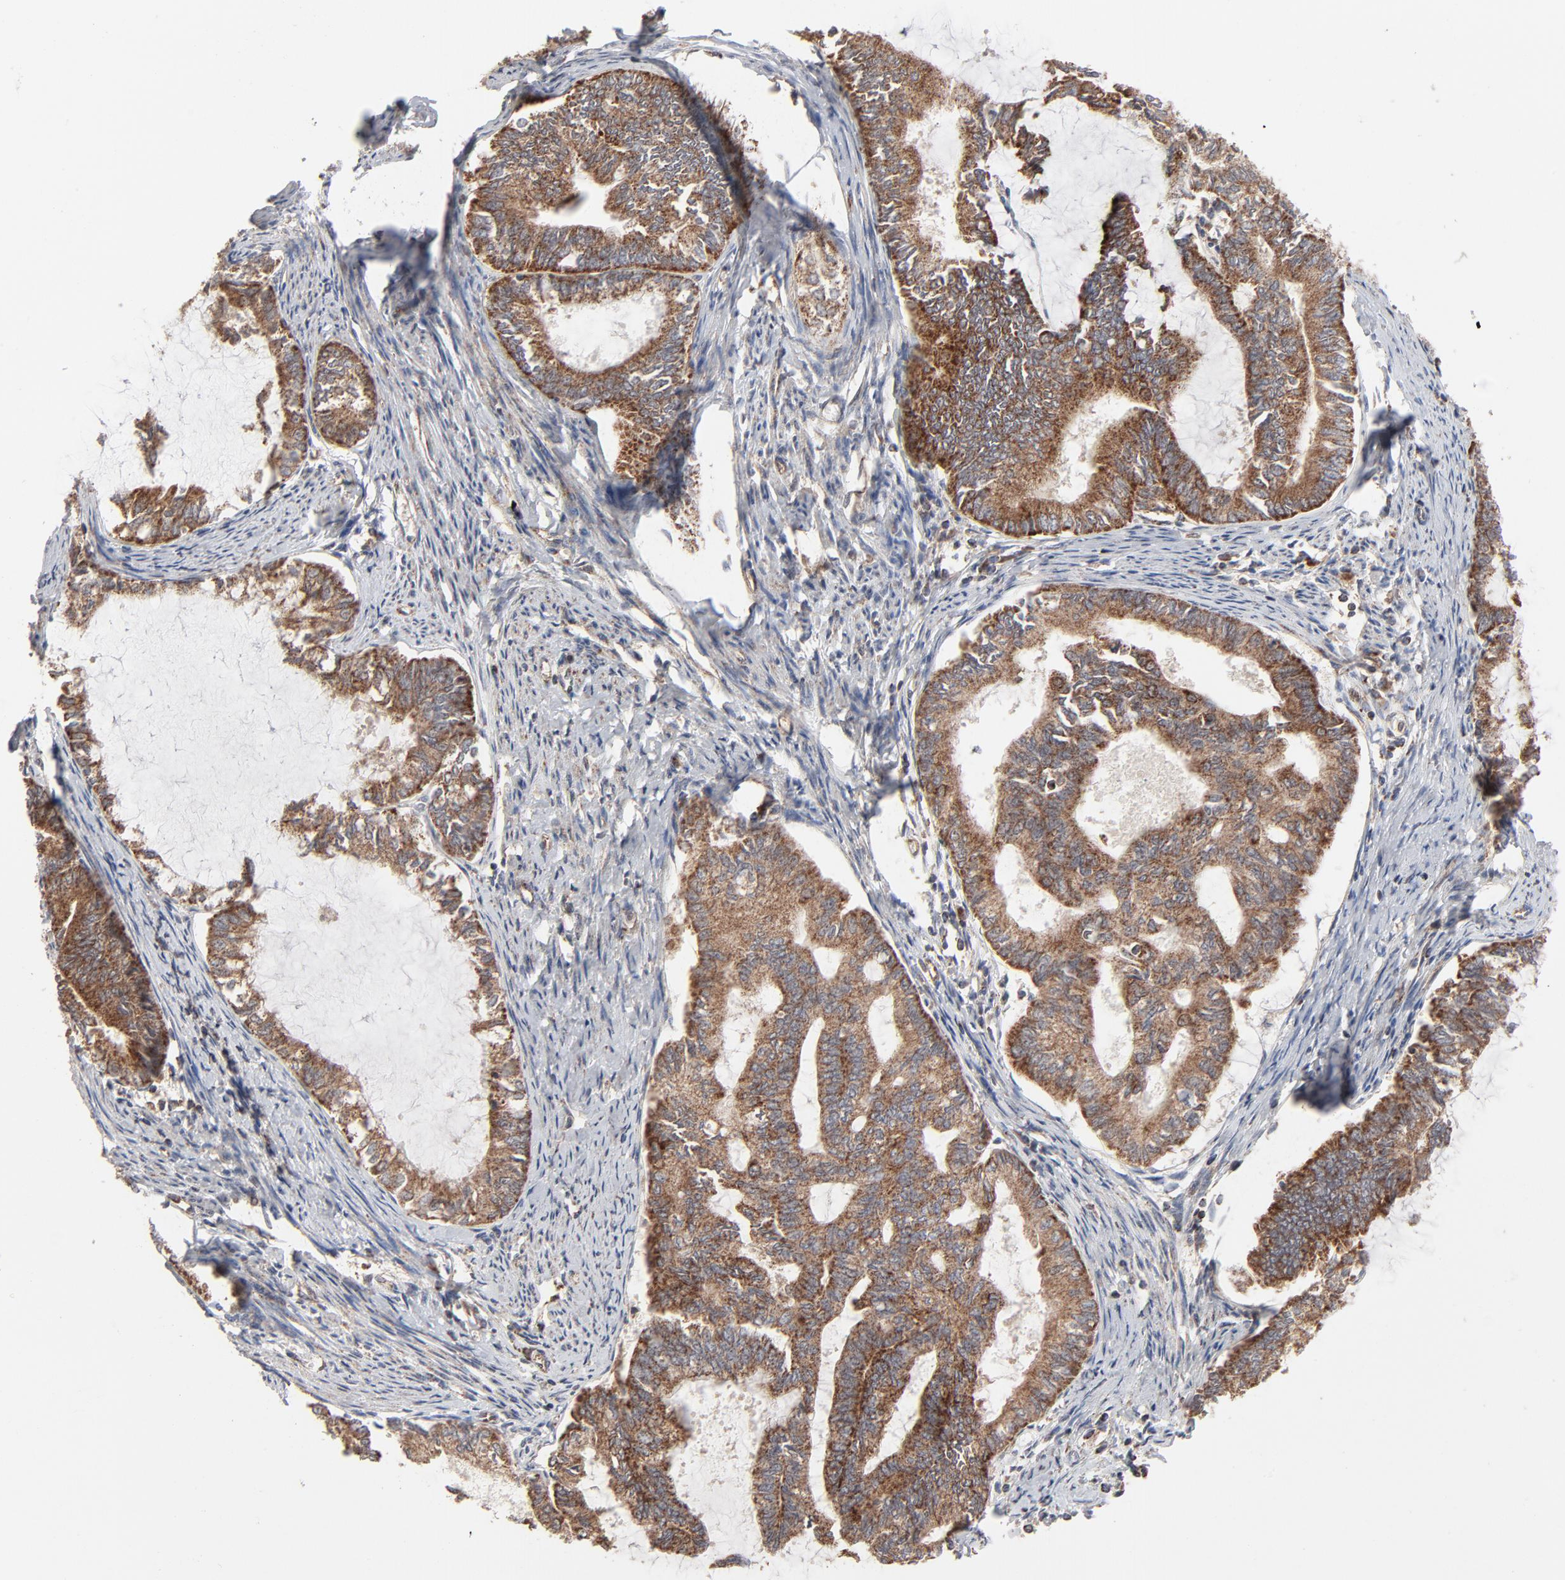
{"staining": {"intensity": "strong", "quantity": ">75%", "location": "cytoplasmic/membranous"}, "tissue": "endometrial cancer", "cell_type": "Tumor cells", "image_type": "cancer", "snomed": [{"axis": "morphology", "description": "Adenocarcinoma, NOS"}, {"axis": "topography", "description": "Endometrium"}], "caption": "Immunohistochemistry (IHC) of human endometrial cancer shows high levels of strong cytoplasmic/membranous expression in about >75% of tumor cells. (DAB IHC, brown staining for protein, blue staining for nuclei).", "gene": "ABLIM3", "patient": {"sex": "female", "age": 86}}